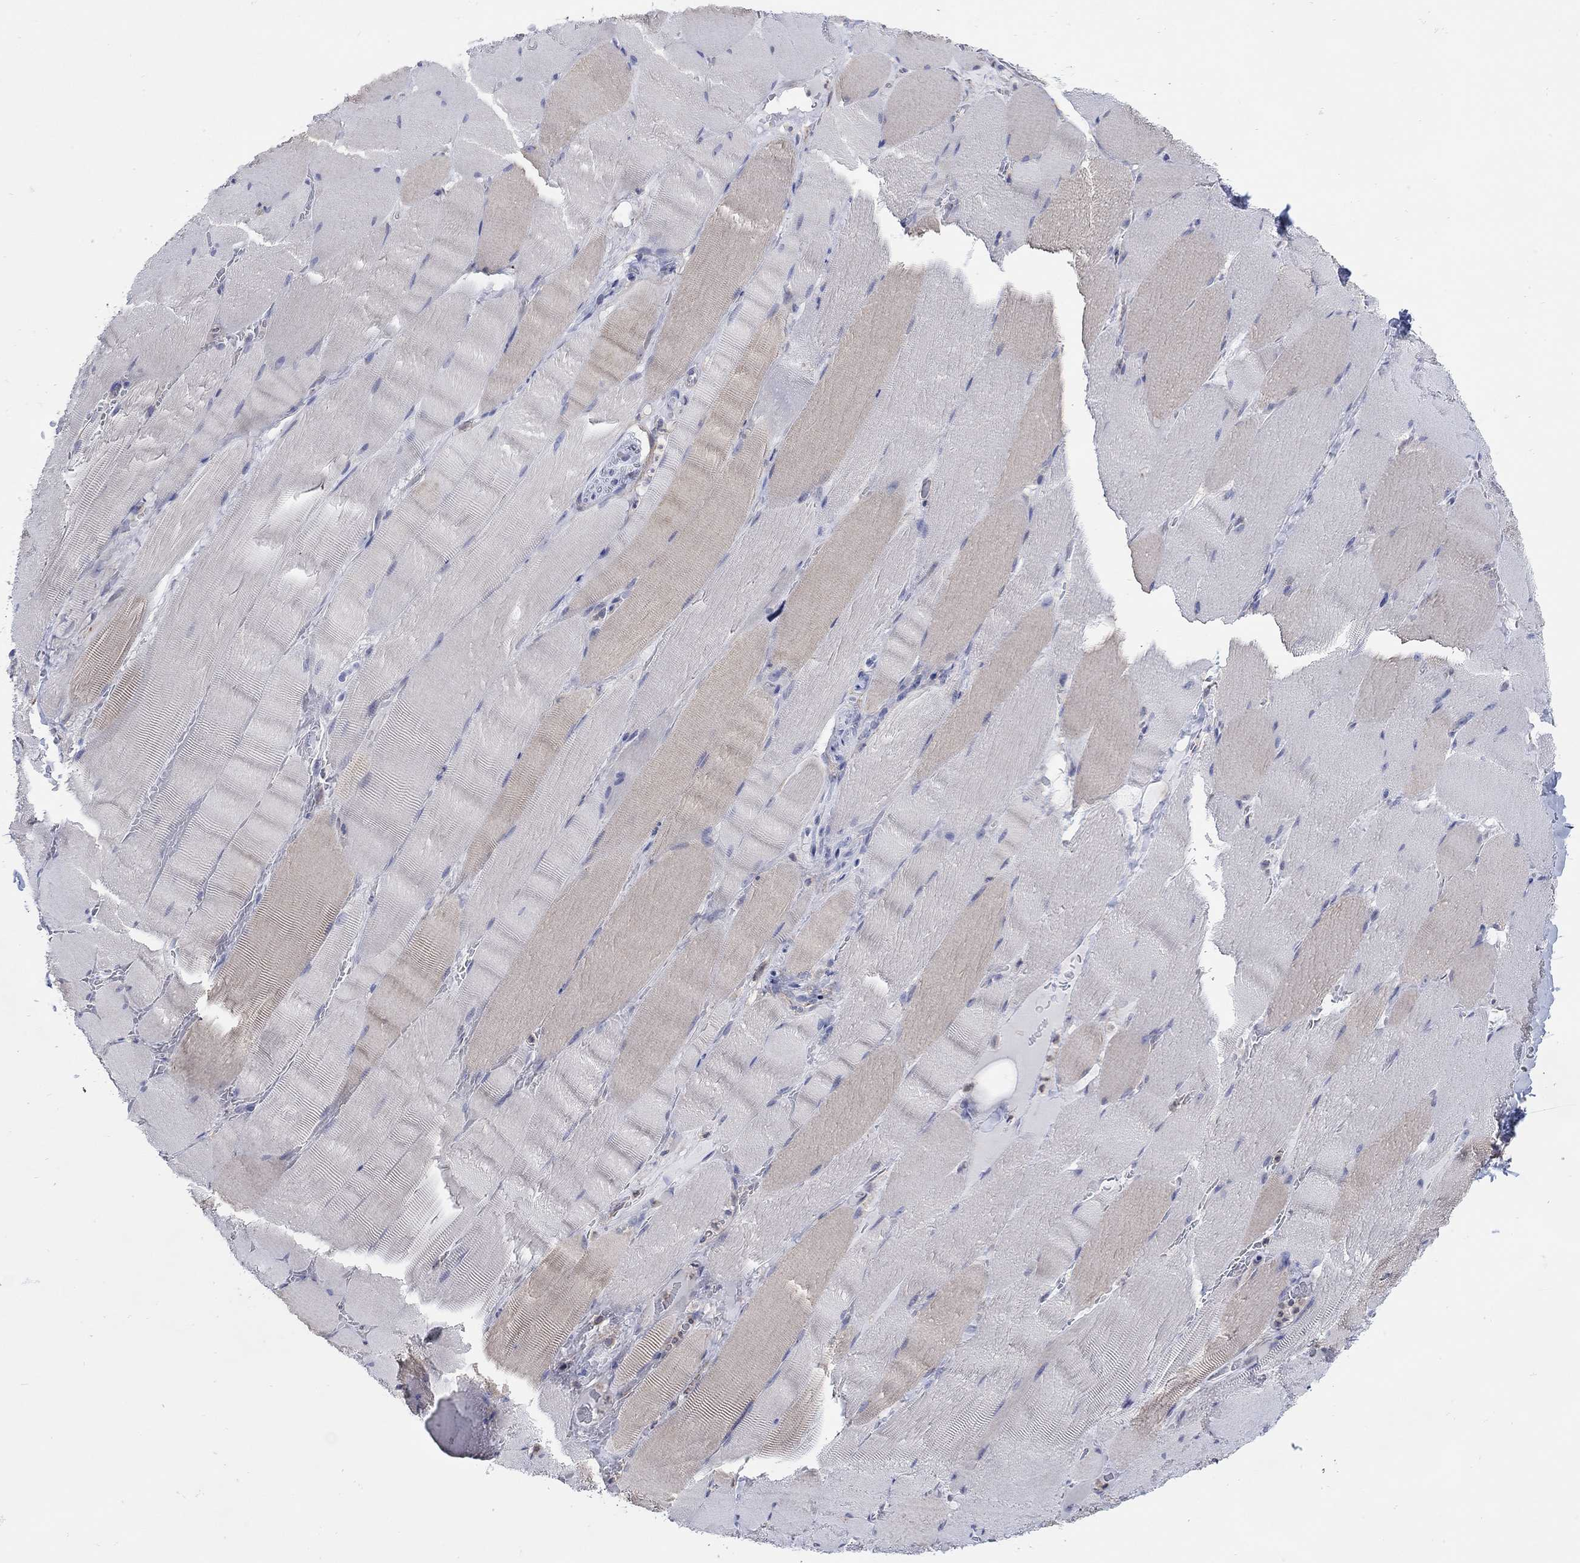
{"staining": {"intensity": "negative", "quantity": "none", "location": "none"}, "tissue": "skeletal muscle", "cell_type": "Myocytes", "image_type": "normal", "snomed": [{"axis": "morphology", "description": "Normal tissue, NOS"}, {"axis": "topography", "description": "Skeletal muscle"}], "caption": "Histopathology image shows no significant protein positivity in myocytes of benign skeletal muscle.", "gene": "TEKT3", "patient": {"sex": "male", "age": 56}}